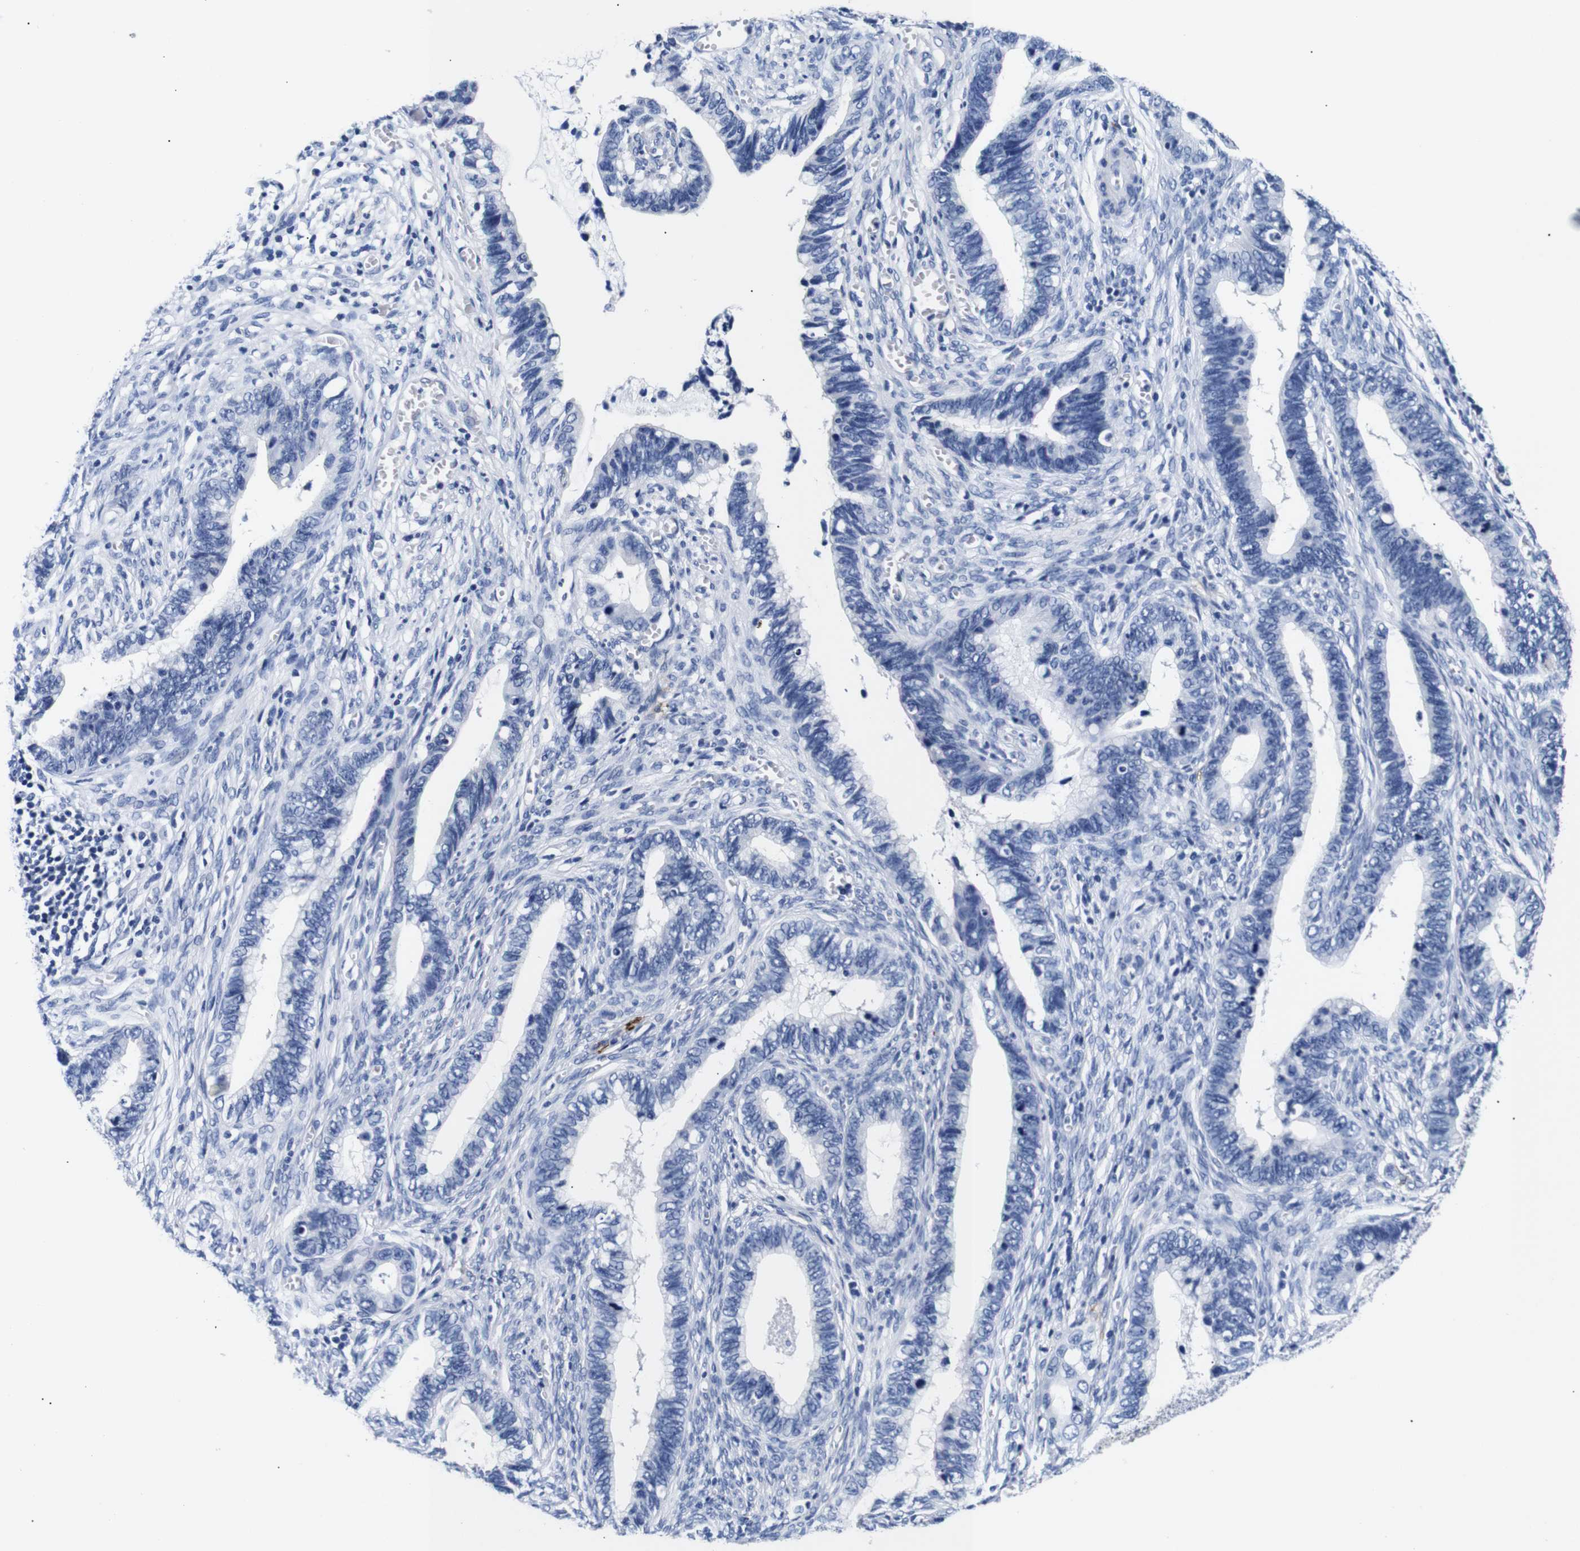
{"staining": {"intensity": "negative", "quantity": "none", "location": "none"}, "tissue": "cervical cancer", "cell_type": "Tumor cells", "image_type": "cancer", "snomed": [{"axis": "morphology", "description": "Adenocarcinoma, NOS"}, {"axis": "topography", "description": "Cervix"}], "caption": "Immunohistochemistry (IHC) of human cervical adenocarcinoma reveals no expression in tumor cells.", "gene": "GAP43", "patient": {"sex": "female", "age": 44}}